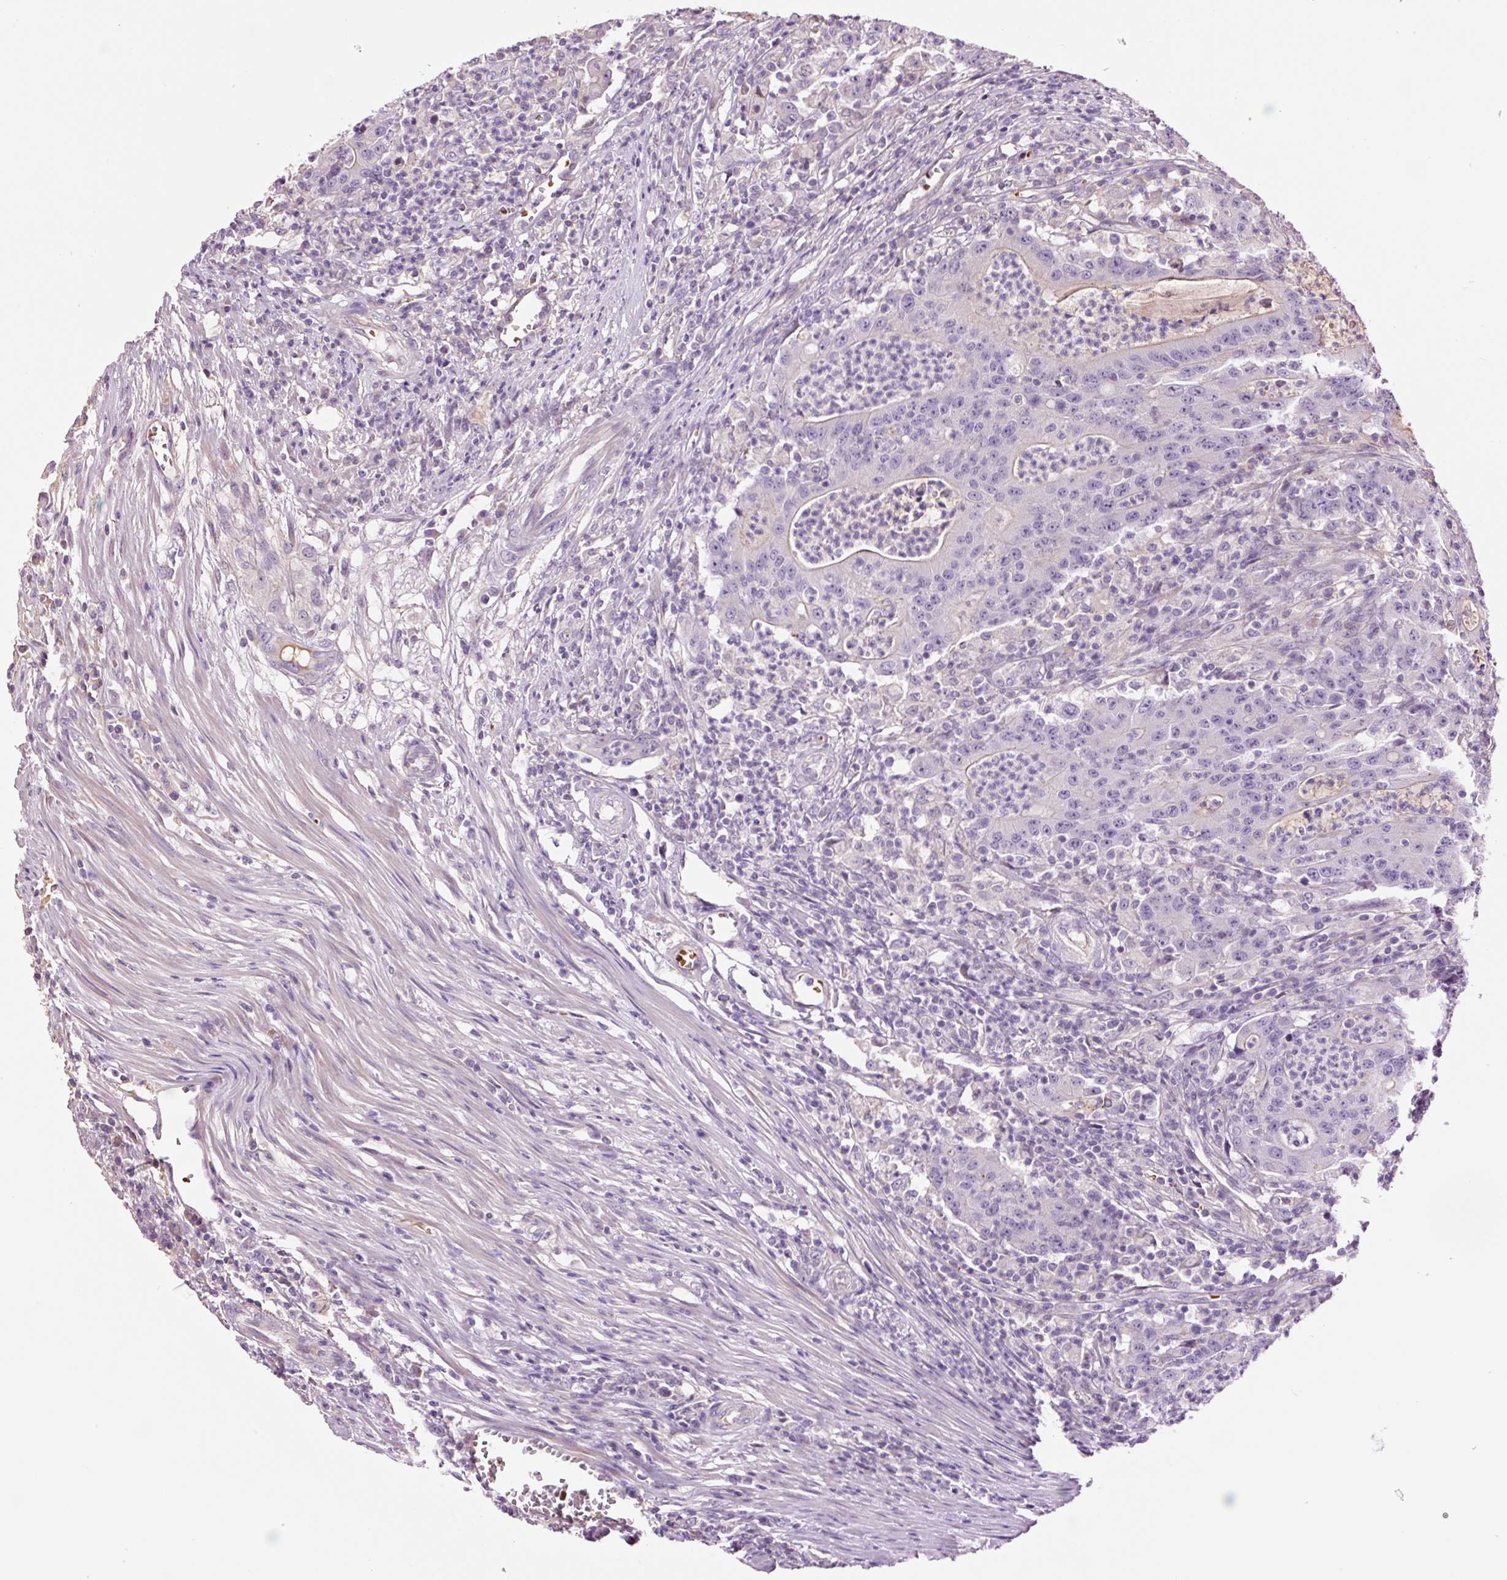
{"staining": {"intensity": "negative", "quantity": "none", "location": "none"}, "tissue": "colorectal cancer", "cell_type": "Tumor cells", "image_type": "cancer", "snomed": [{"axis": "morphology", "description": "Adenocarcinoma, NOS"}, {"axis": "topography", "description": "Colon"}], "caption": "DAB (3,3'-diaminobenzidine) immunohistochemical staining of colorectal cancer displays no significant staining in tumor cells. (Brightfield microscopy of DAB immunohistochemistry (IHC) at high magnification).", "gene": "TMEM235", "patient": {"sex": "male", "age": 83}}